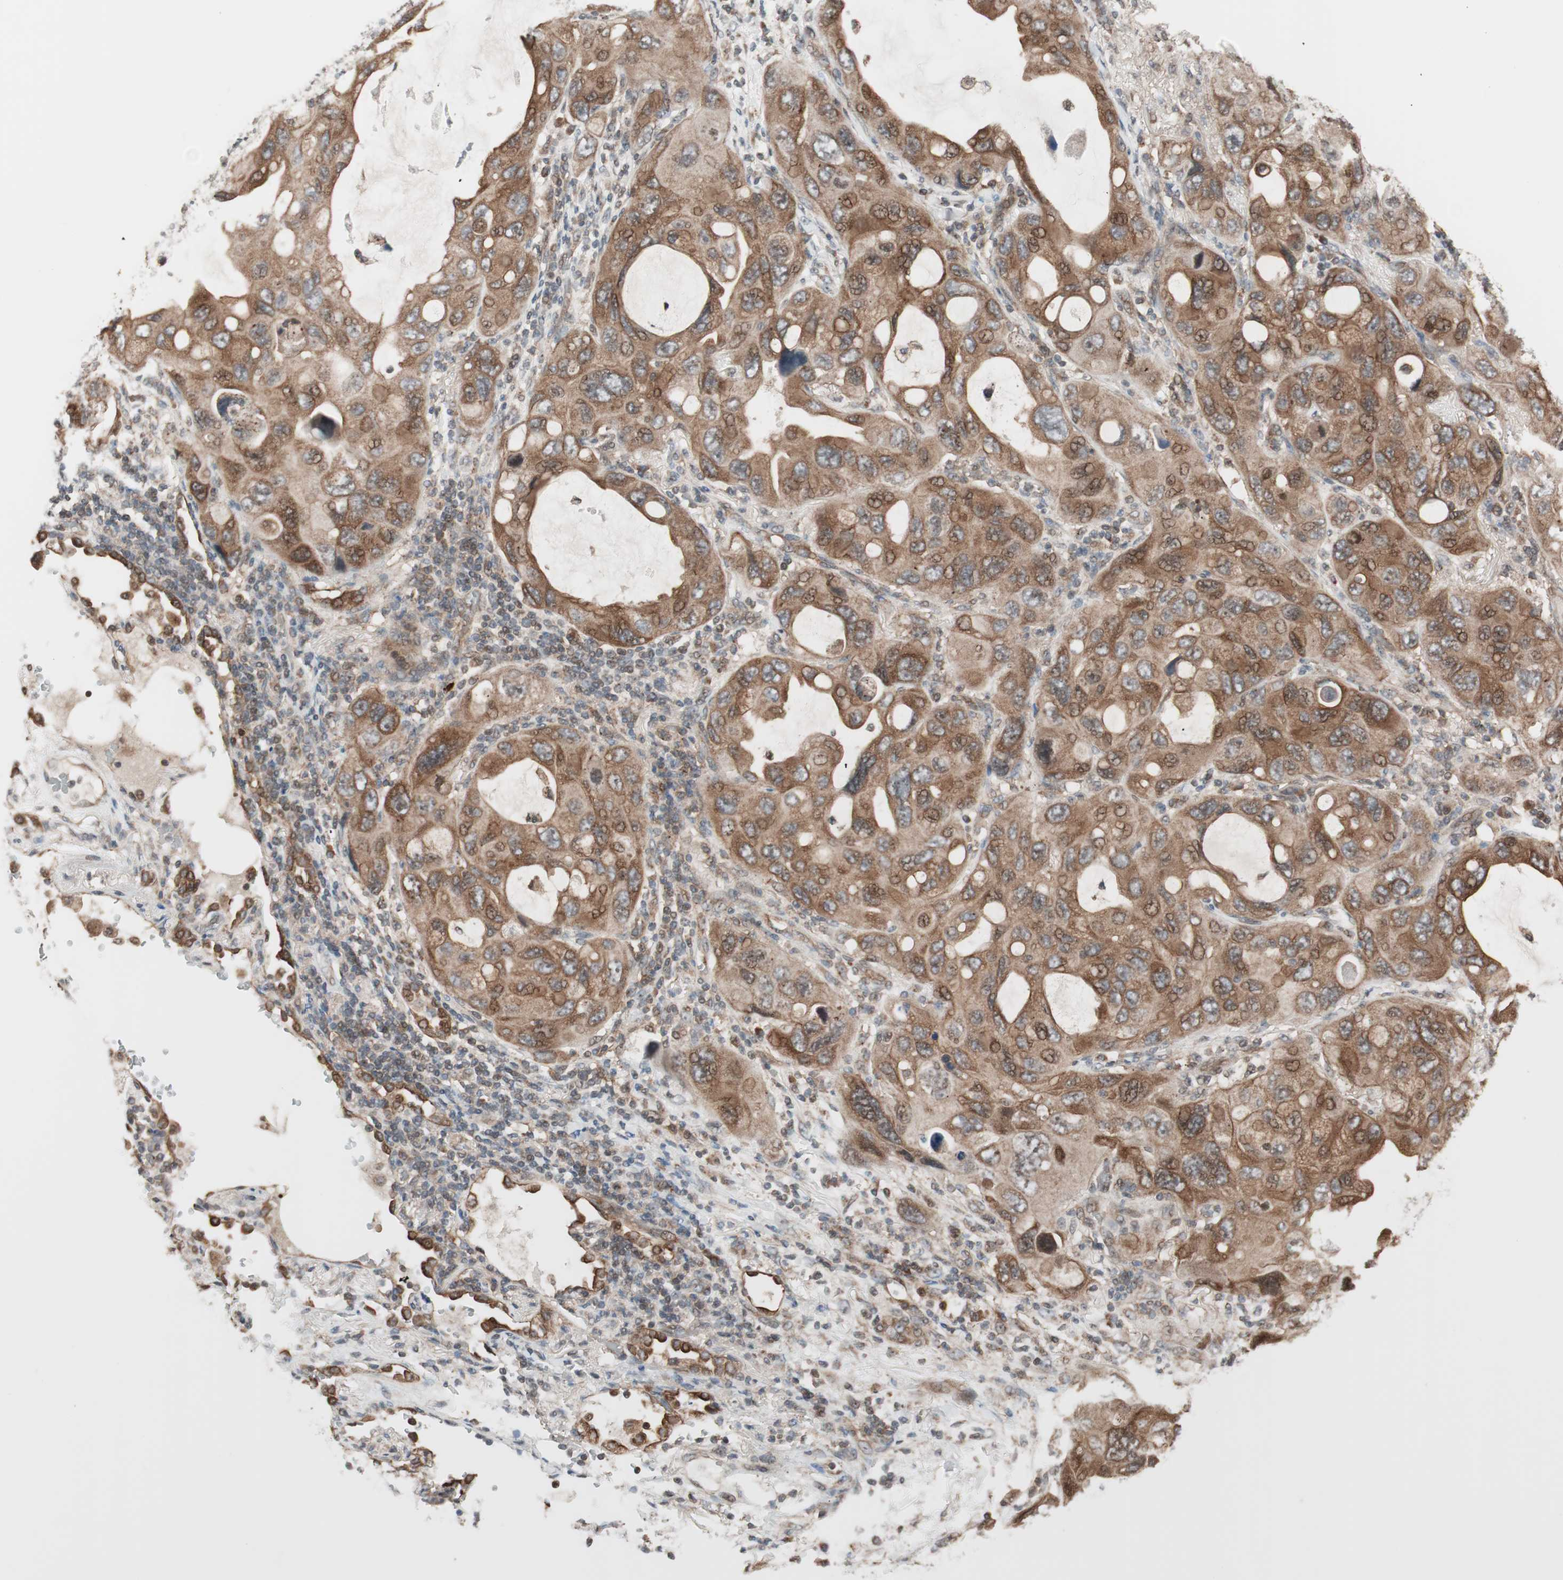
{"staining": {"intensity": "strong", "quantity": ">75%", "location": "cytoplasmic/membranous"}, "tissue": "lung cancer", "cell_type": "Tumor cells", "image_type": "cancer", "snomed": [{"axis": "morphology", "description": "Squamous cell carcinoma, NOS"}, {"axis": "topography", "description": "Lung"}], "caption": "Immunohistochemical staining of lung cancer exhibits high levels of strong cytoplasmic/membranous positivity in approximately >75% of tumor cells.", "gene": "FBXO5", "patient": {"sex": "female", "age": 73}}